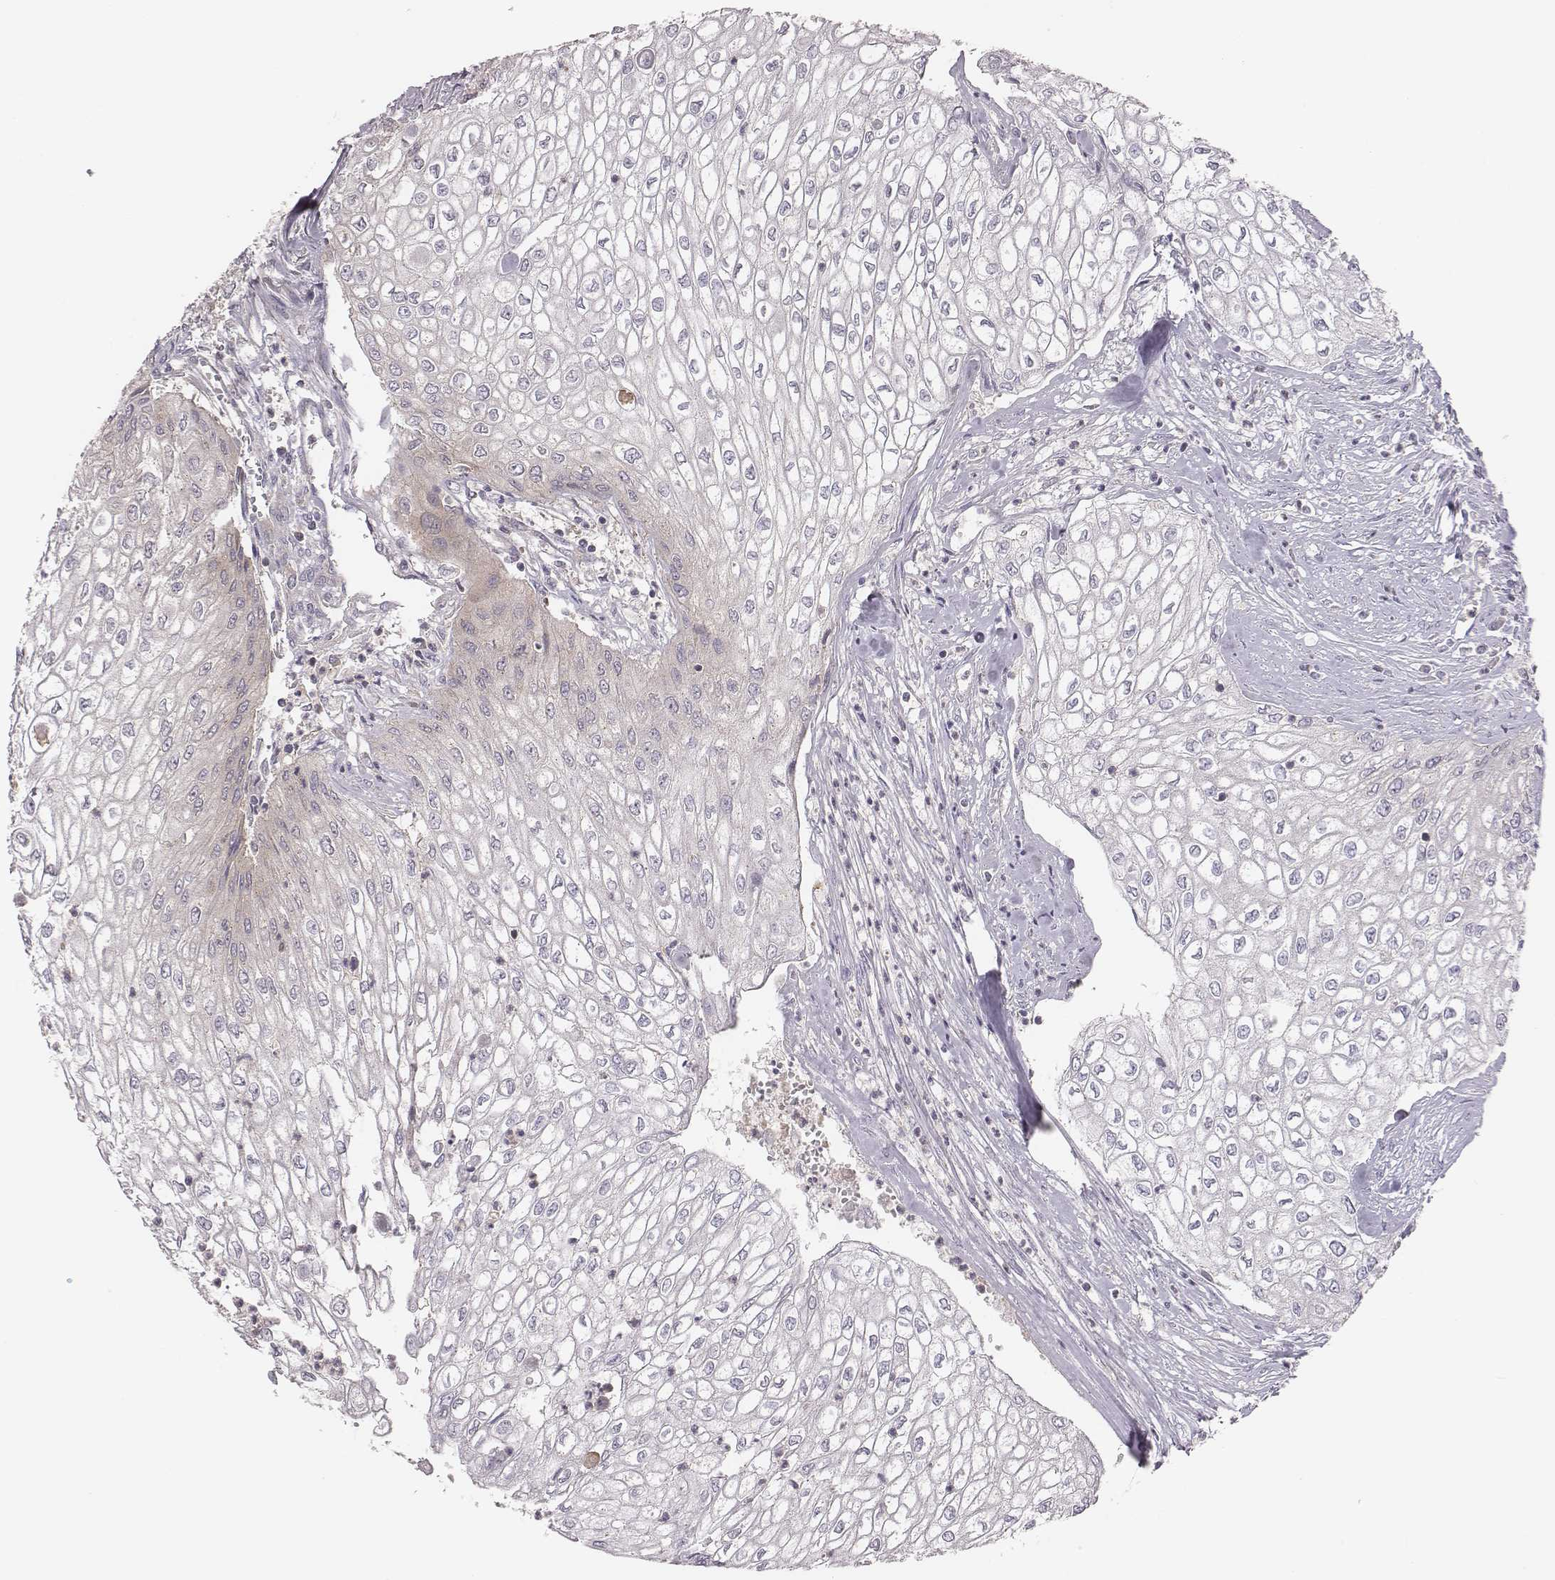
{"staining": {"intensity": "negative", "quantity": "none", "location": "none"}, "tissue": "urothelial cancer", "cell_type": "Tumor cells", "image_type": "cancer", "snomed": [{"axis": "morphology", "description": "Urothelial carcinoma, High grade"}, {"axis": "topography", "description": "Urinary bladder"}], "caption": "Urothelial cancer was stained to show a protein in brown. There is no significant staining in tumor cells.", "gene": "CAD", "patient": {"sex": "male", "age": 62}}